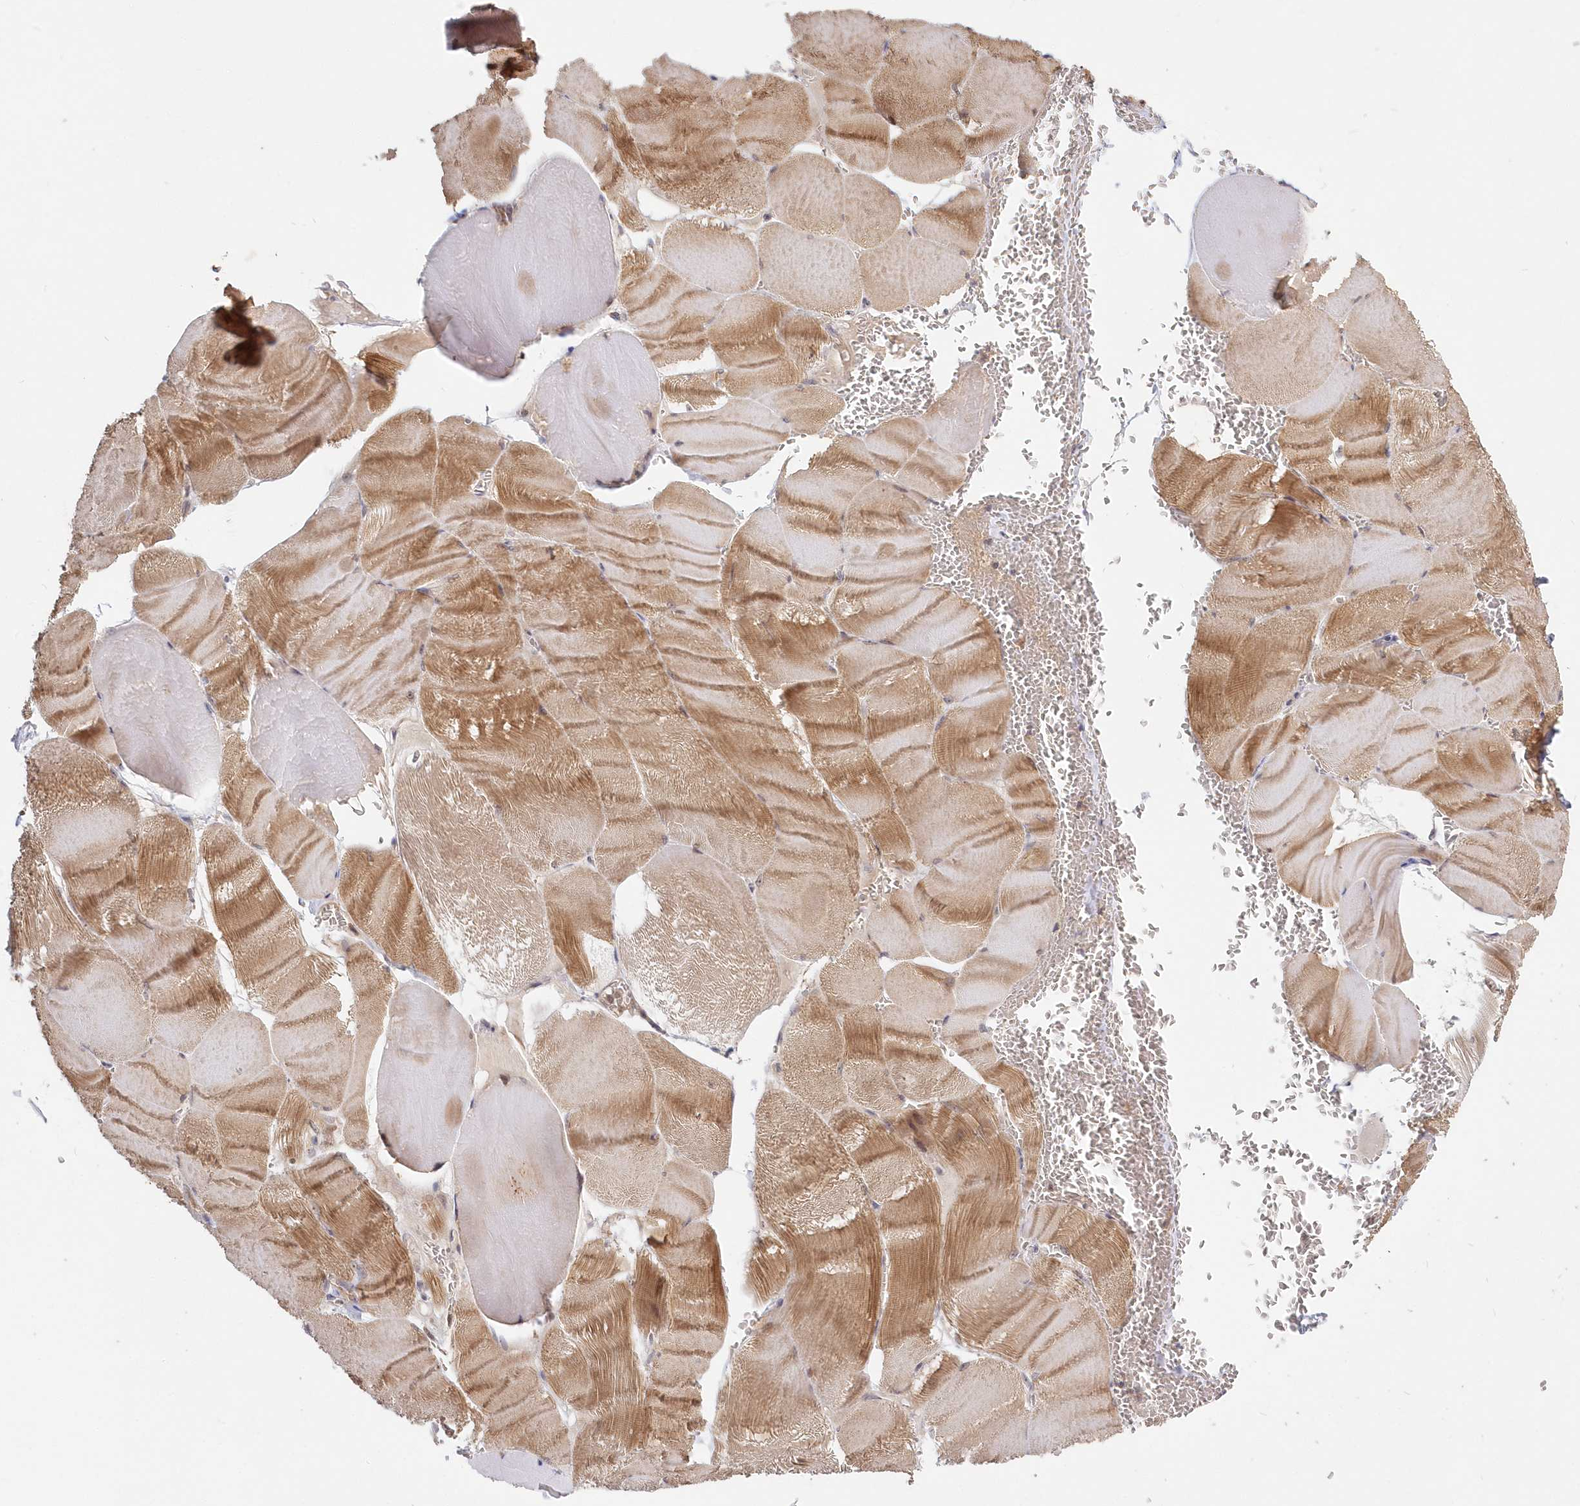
{"staining": {"intensity": "moderate", "quantity": ">75%", "location": "cytoplasmic/membranous"}, "tissue": "skeletal muscle", "cell_type": "Myocytes", "image_type": "normal", "snomed": [{"axis": "morphology", "description": "Normal tissue, NOS"}, {"axis": "morphology", "description": "Basal cell carcinoma"}, {"axis": "topography", "description": "Skeletal muscle"}], "caption": "A medium amount of moderate cytoplasmic/membranous expression is present in approximately >75% of myocytes in benign skeletal muscle. (DAB IHC, brown staining for protein, blue staining for nuclei).", "gene": "KATNA1", "patient": {"sex": "female", "age": 64}}